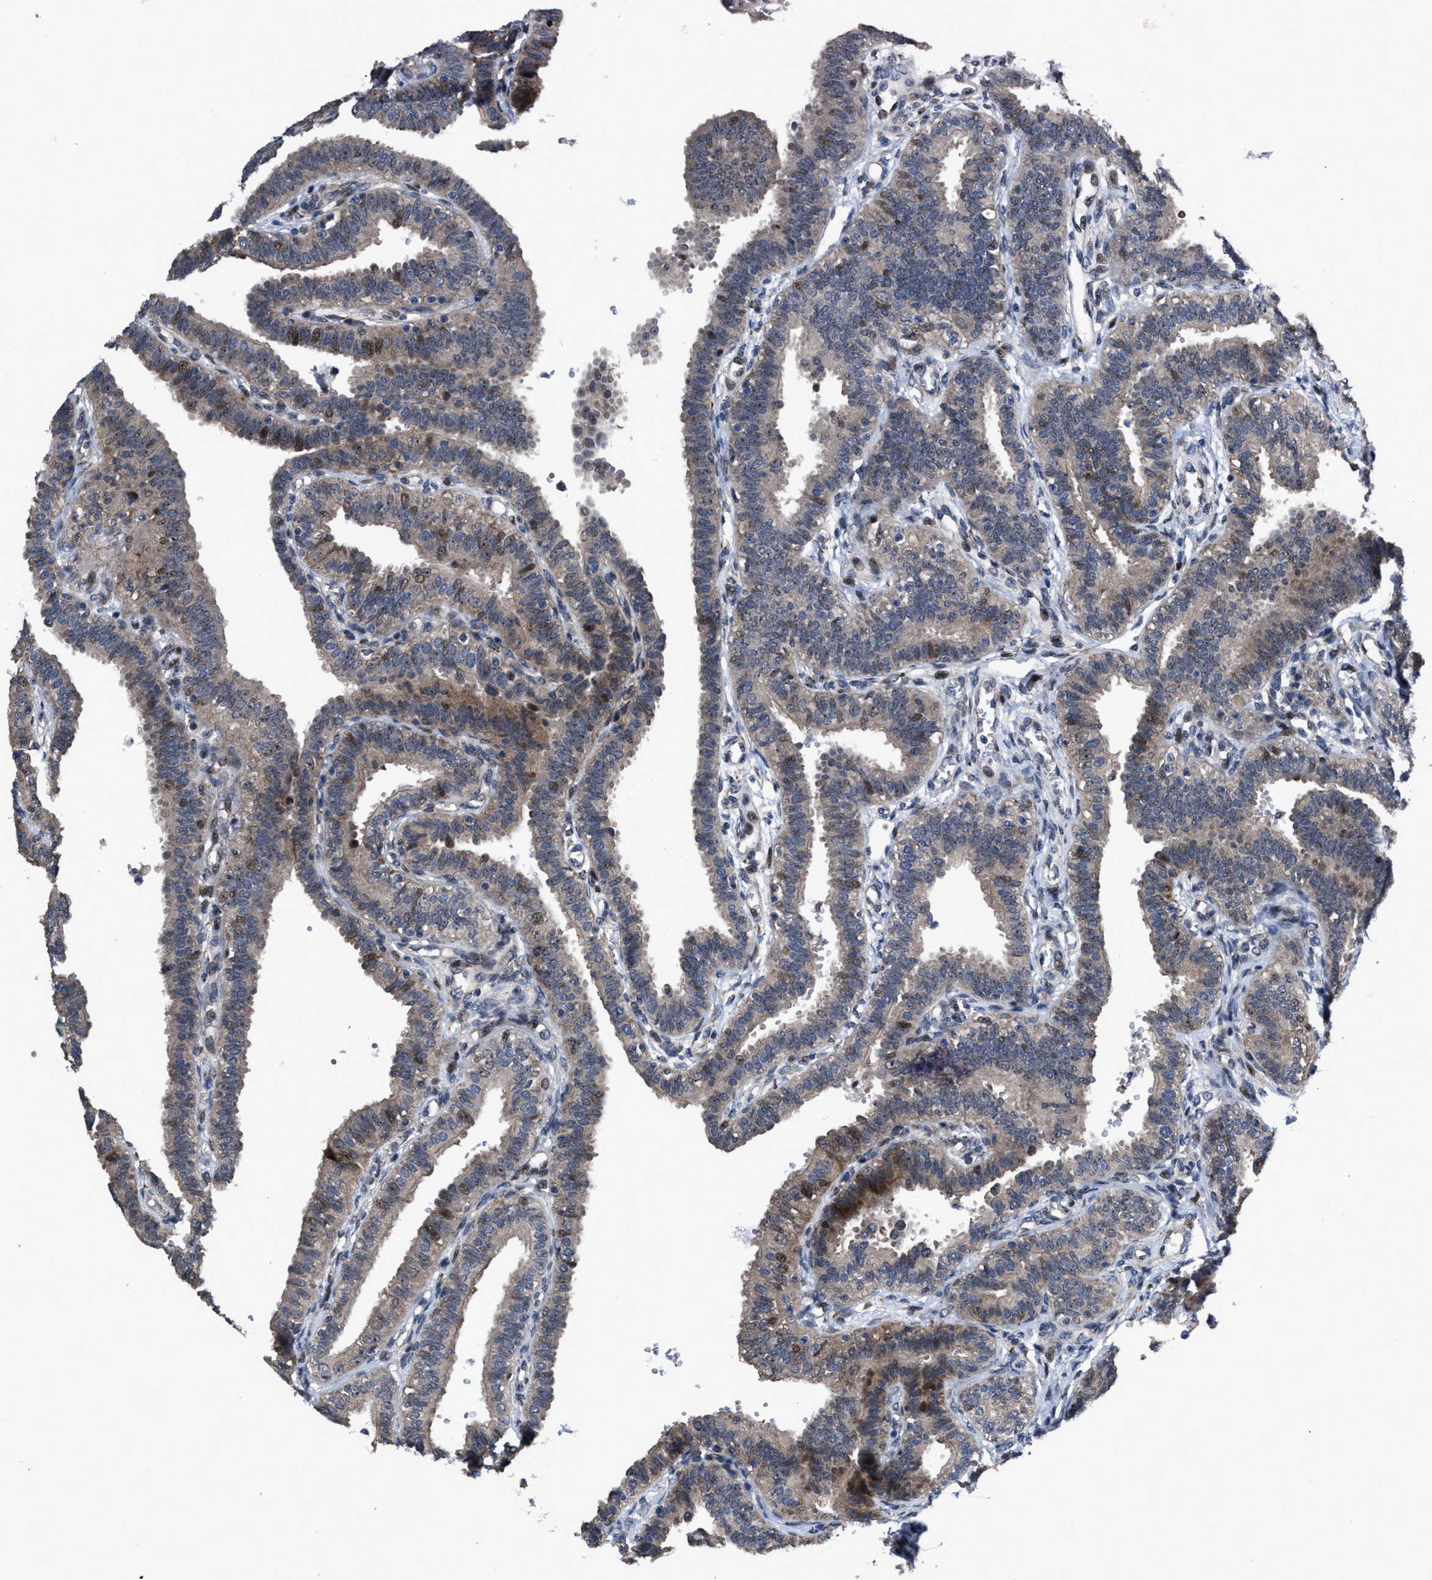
{"staining": {"intensity": "weak", "quantity": "25%-75%", "location": "cytoplasmic/membranous,nuclear"}, "tissue": "fallopian tube", "cell_type": "Glandular cells", "image_type": "normal", "snomed": [{"axis": "morphology", "description": "Normal tissue, NOS"}, {"axis": "topography", "description": "Fallopian tube"}, {"axis": "topography", "description": "Placenta"}], "caption": "DAB (3,3'-diaminobenzidine) immunohistochemical staining of unremarkable fallopian tube exhibits weak cytoplasmic/membranous,nuclear protein positivity in approximately 25%-75% of glandular cells.", "gene": "HAUS6", "patient": {"sex": "female", "age": 34}}